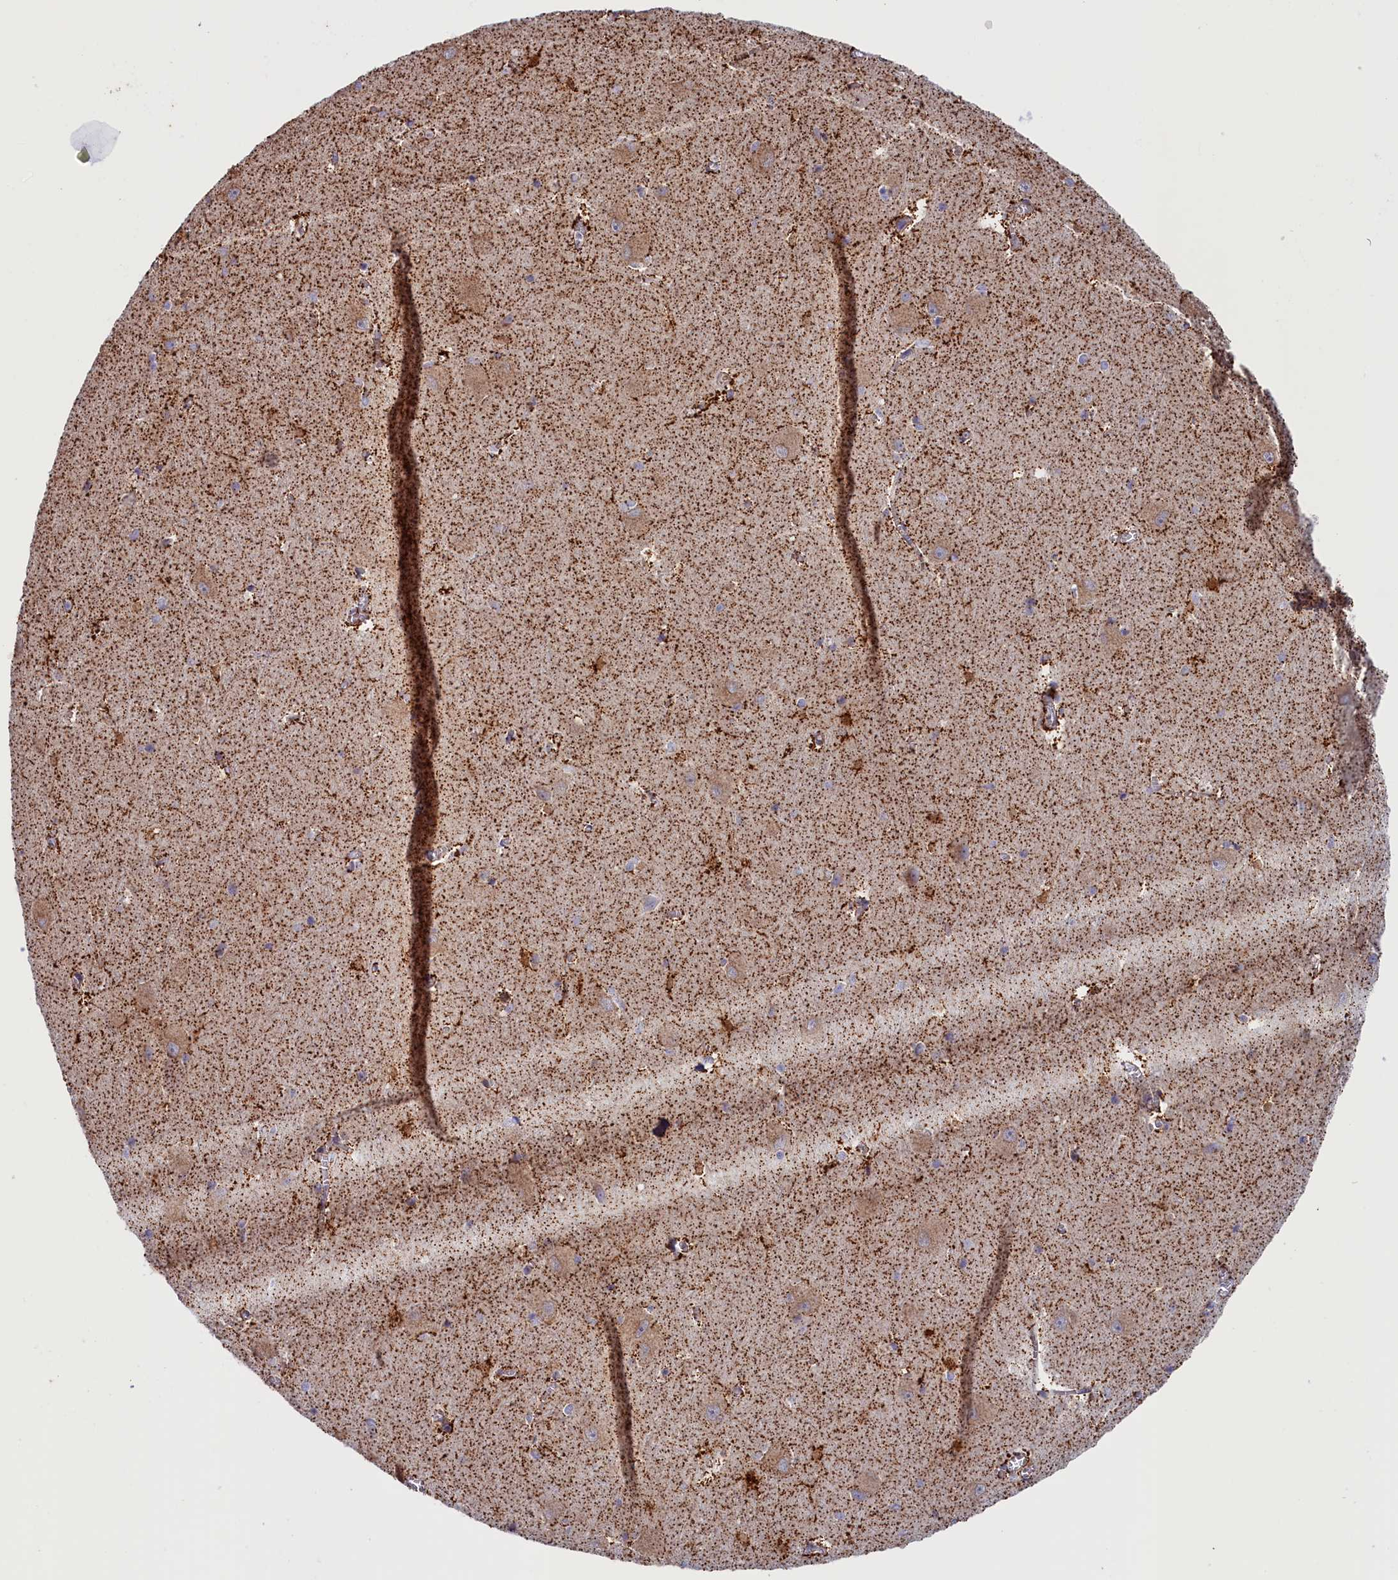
{"staining": {"intensity": "negative", "quantity": "none", "location": "none"}, "tissue": "caudate", "cell_type": "Glial cells", "image_type": "normal", "snomed": [{"axis": "morphology", "description": "Normal tissue, NOS"}, {"axis": "topography", "description": "Lateral ventricle wall"}], "caption": "Protein analysis of normal caudate demonstrates no significant positivity in glial cells. The staining was performed using DAB (3,3'-diaminobenzidine) to visualize the protein expression in brown, while the nuclei were stained in blue with hematoxylin (Magnification: 20x).", "gene": "AKTIP", "patient": {"sex": "male", "age": 37}}